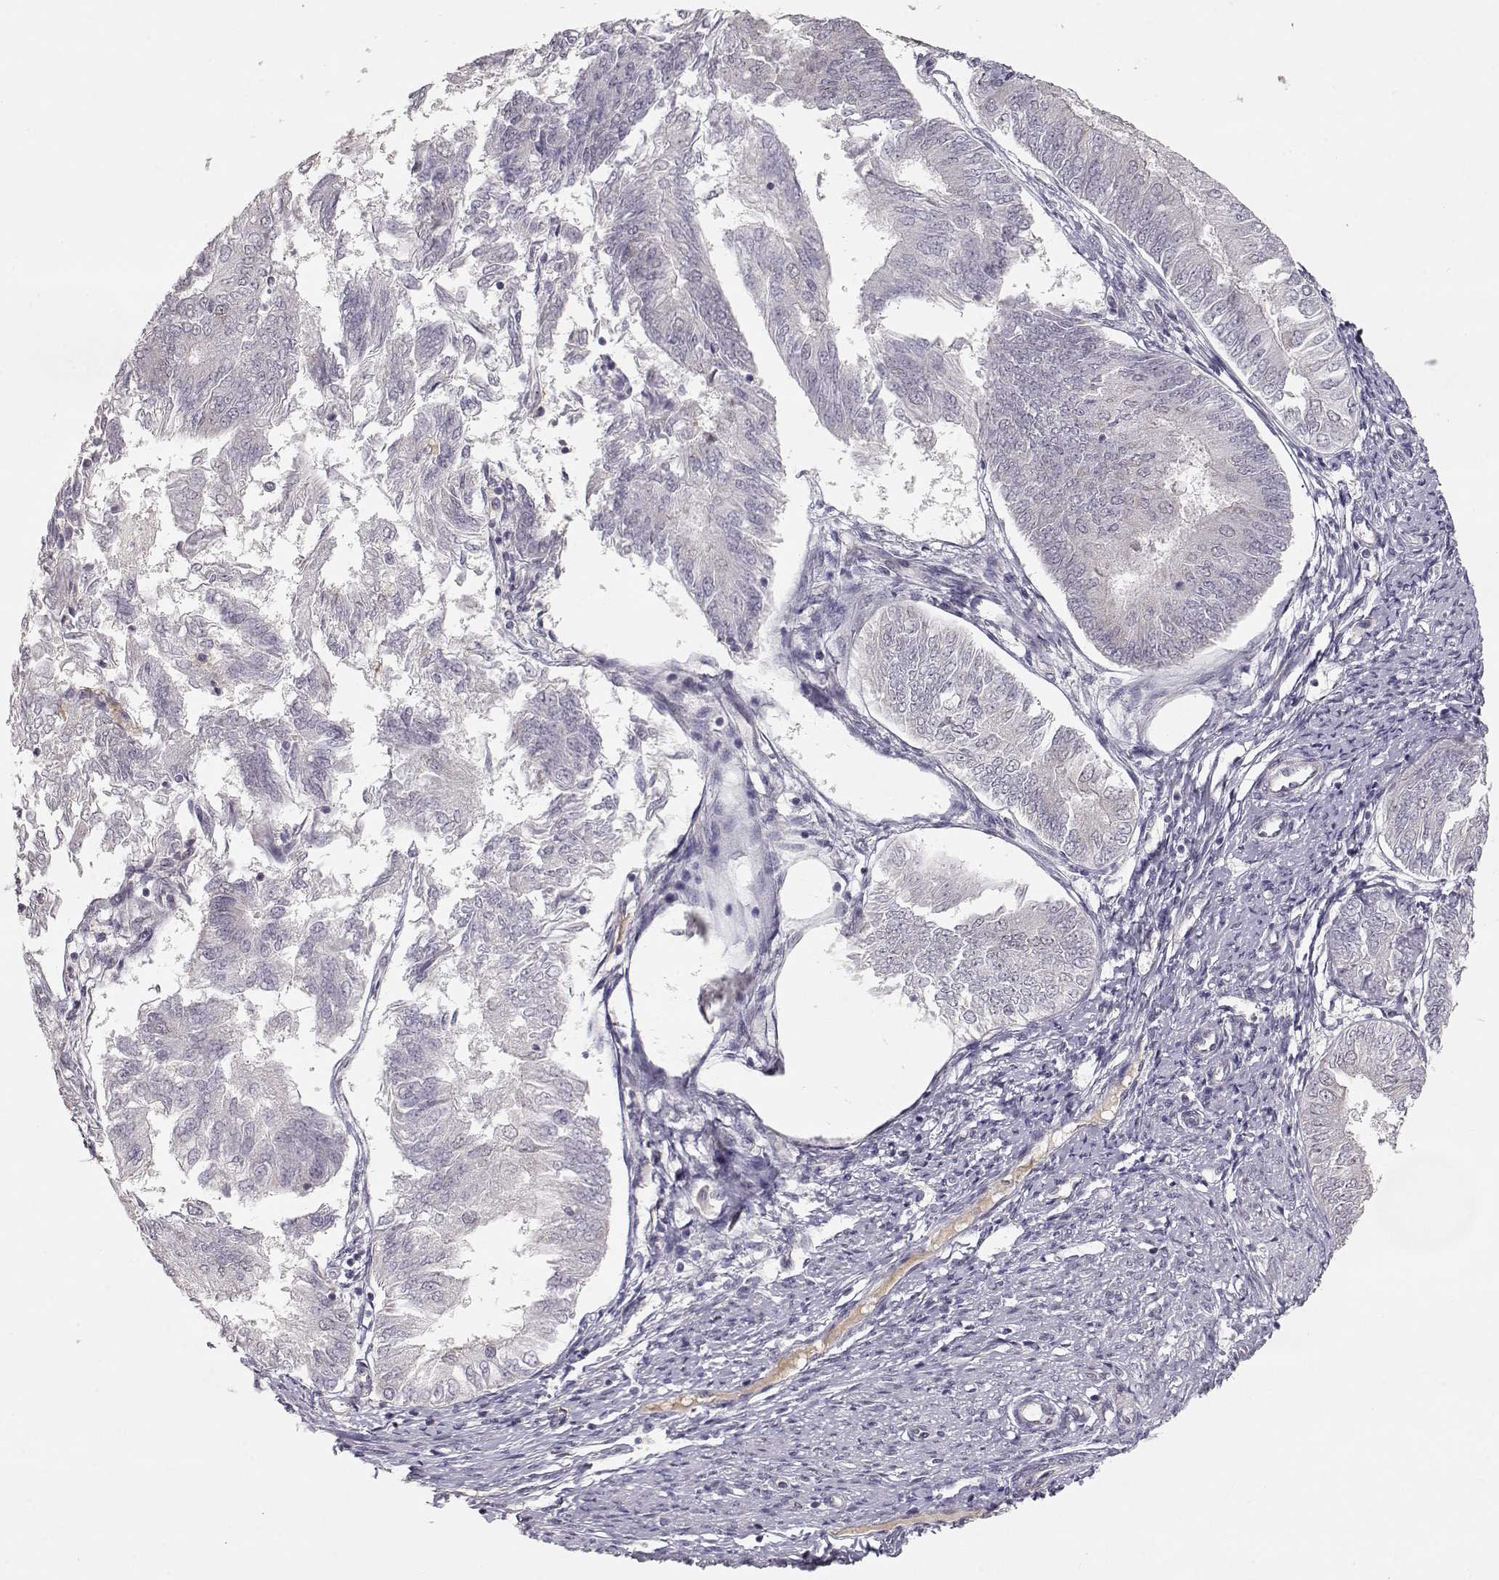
{"staining": {"intensity": "negative", "quantity": "none", "location": "none"}, "tissue": "endometrial cancer", "cell_type": "Tumor cells", "image_type": "cancer", "snomed": [{"axis": "morphology", "description": "Adenocarcinoma, NOS"}, {"axis": "topography", "description": "Endometrium"}], "caption": "Micrograph shows no significant protein expression in tumor cells of endometrial adenocarcinoma.", "gene": "PNMT", "patient": {"sex": "female", "age": 58}}